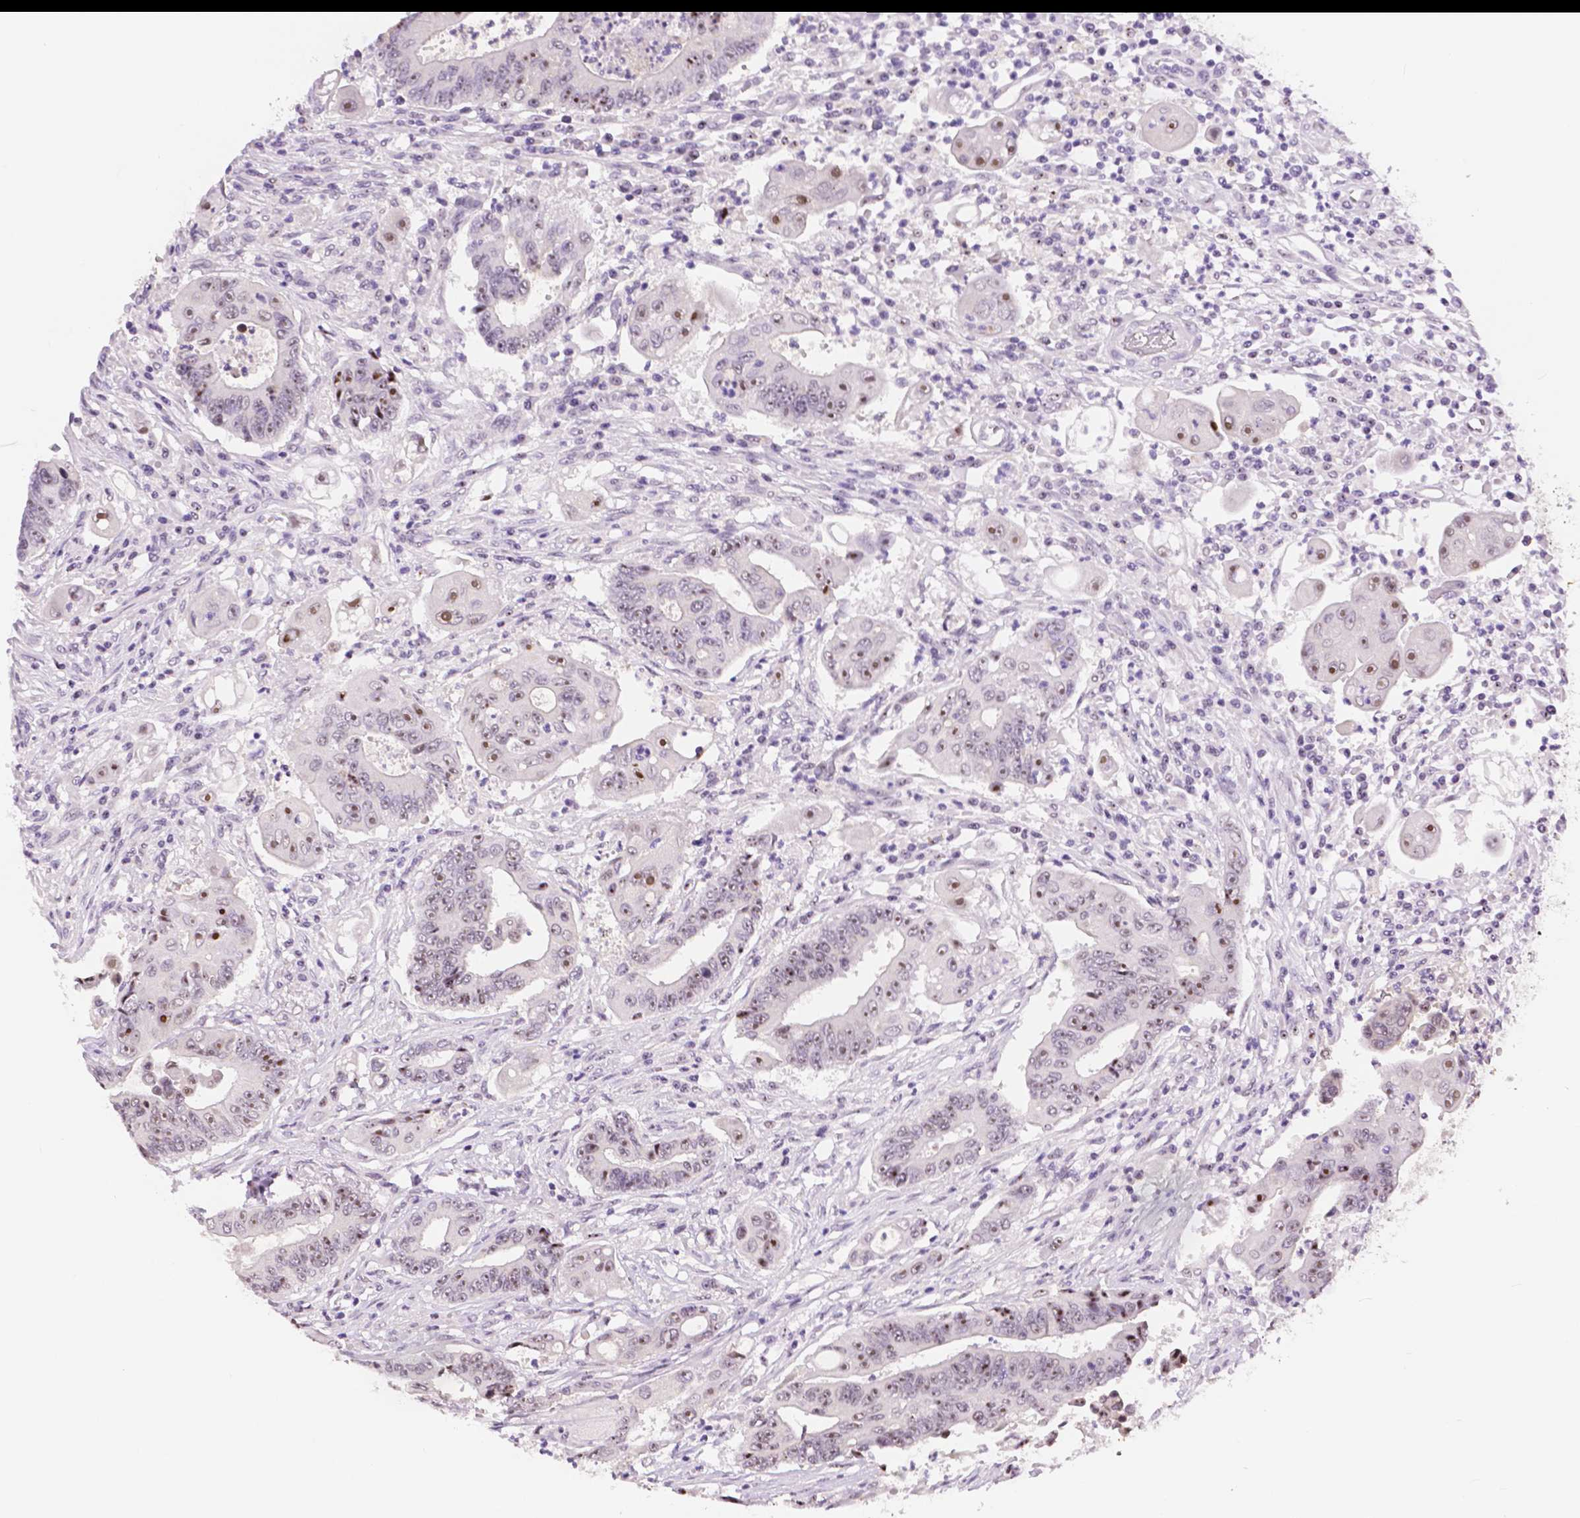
{"staining": {"intensity": "moderate", "quantity": "25%-75%", "location": "nuclear"}, "tissue": "colorectal cancer", "cell_type": "Tumor cells", "image_type": "cancer", "snomed": [{"axis": "morphology", "description": "Adenocarcinoma, NOS"}, {"axis": "topography", "description": "Rectum"}], "caption": "Colorectal cancer (adenocarcinoma) was stained to show a protein in brown. There is medium levels of moderate nuclear expression in approximately 25%-75% of tumor cells. Using DAB (brown) and hematoxylin (blue) stains, captured at high magnification using brightfield microscopy.", "gene": "NHP2", "patient": {"sex": "male", "age": 54}}